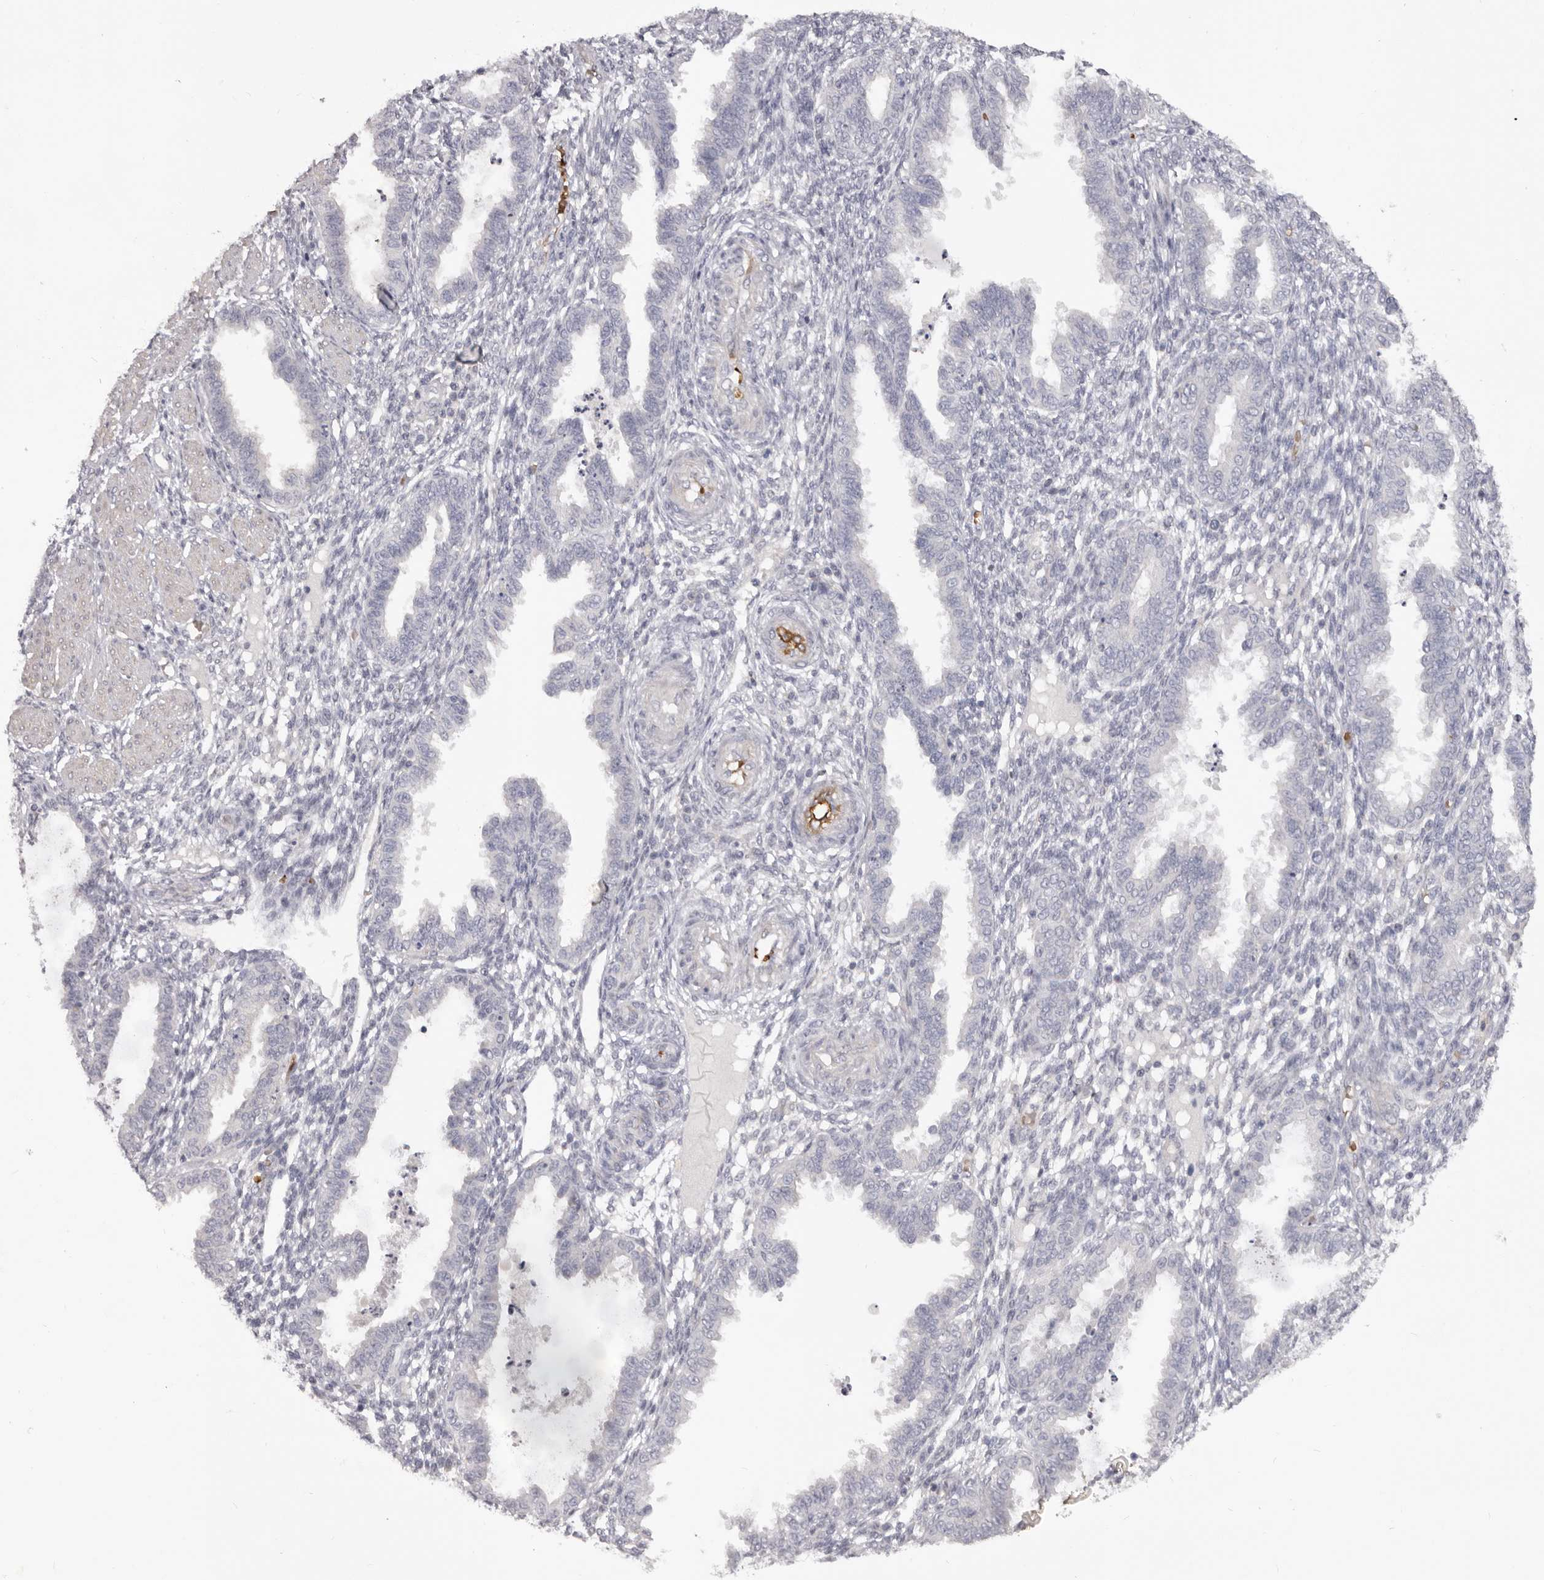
{"staining": {"intensity": "negative", "quantity": "none", "location": "none"}, "tissue": "endometrium", "cell_type": "Cells in endometrial stroma", "image_type": "normal", "snomed": [{"axis": "morphology", "description": "Normal tissue, NOS"}, {"axis": "topography", "description": "Endometrium"}], "caption": "Cells in endometrial stroma are negative for brown protein staining in benign endometrium. (DAB immunohistochemistry with hematoxylin counter stain).", "gene": "TNR", "patient": {"sex": "female", "age": 33}}